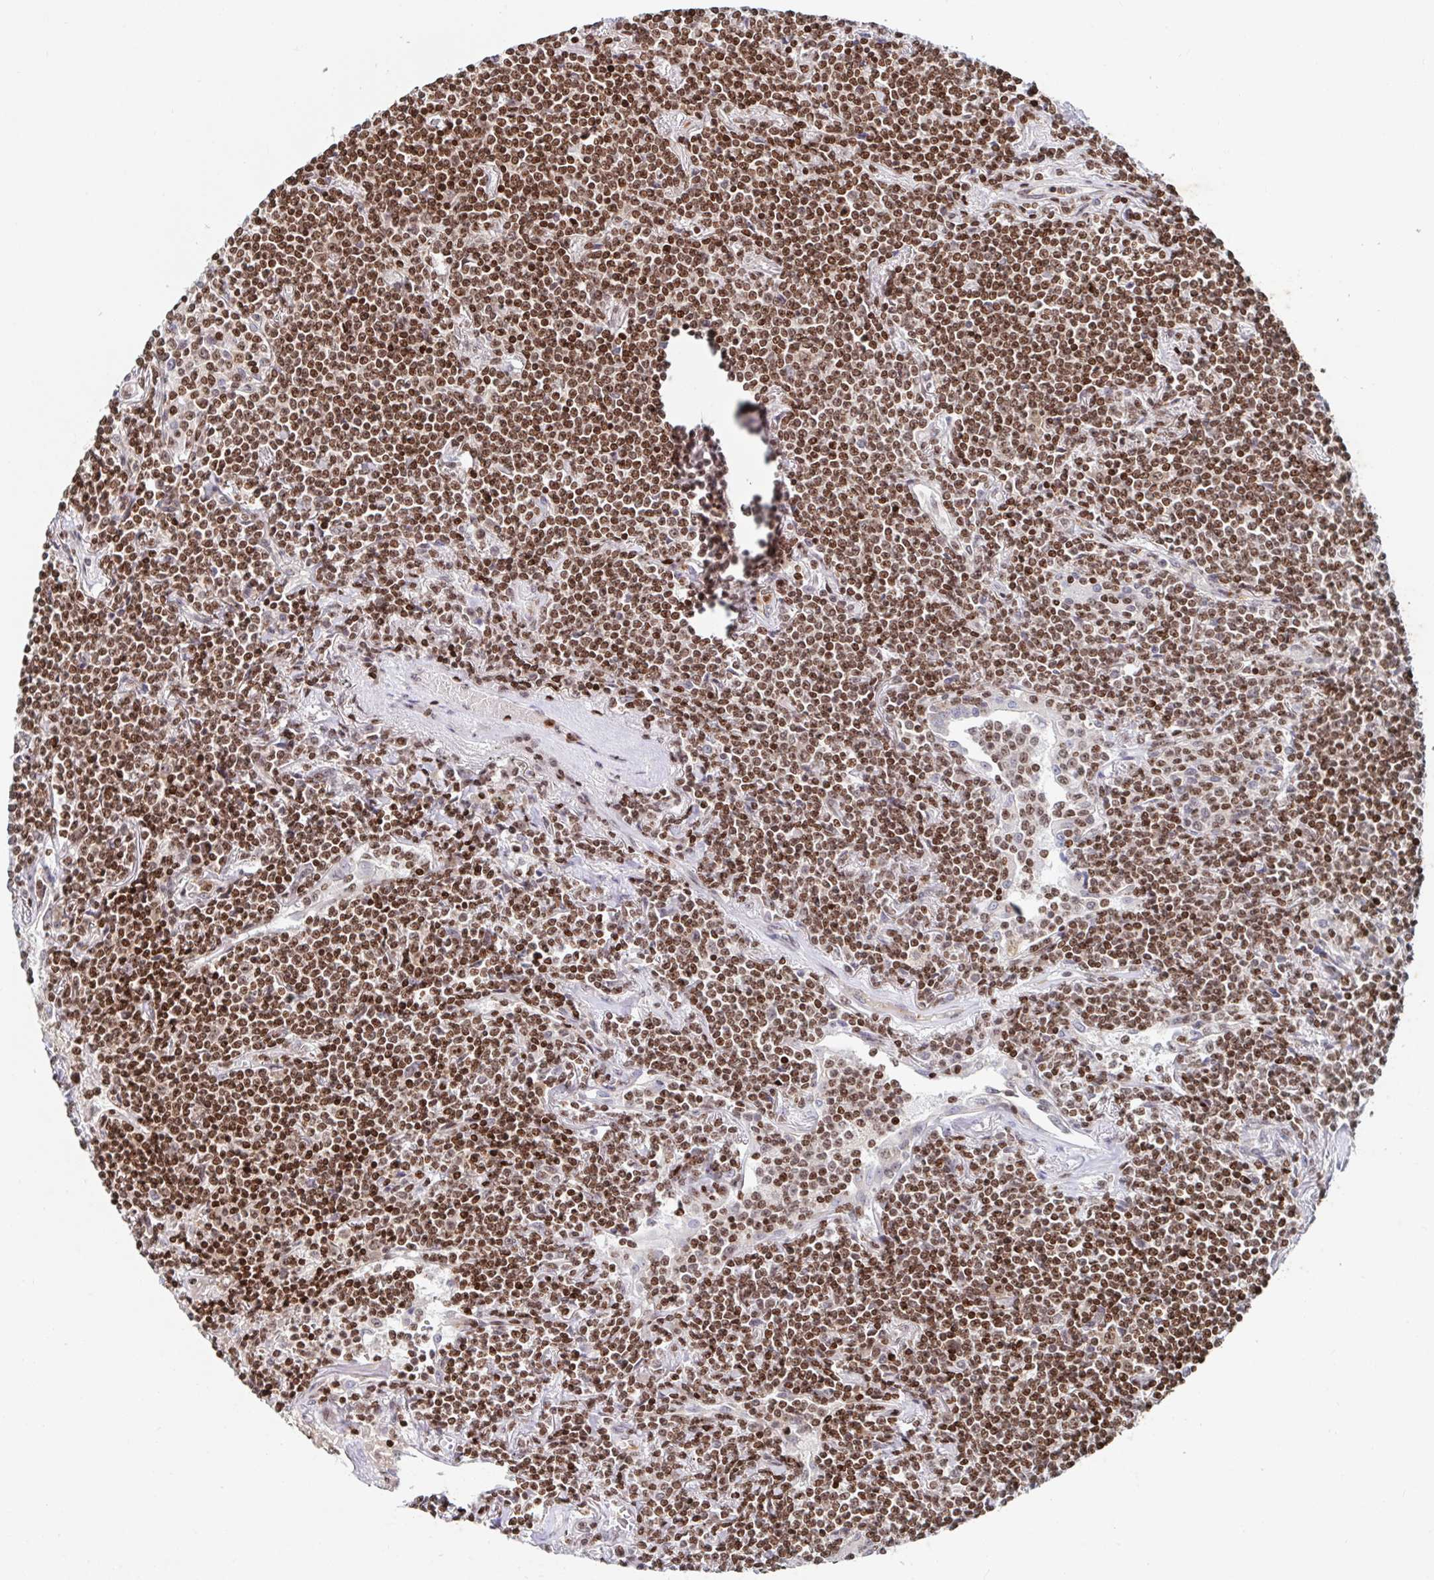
{"staining": {"intensity": "moderate", "quantity": ">75%", "location": "nuclear"}, "tissue": "lymphoma", "cell_type": "Tumor cells", "image_type": "cancer", "snomed": [{"axis": "morphology", "description": "Malignant lymphoma, non-Hodgkin's type, Low grade"}, {"axis": "topography", "description": "Lung"}], "caption": "Malignant lymphoma, non-Hodgkin's type (low-grade) was stained to show a protein in brown. There is medium levels of moderate nuclear staining in about >75% of tumor cells.", "gene": "C19orf53", "patient": {"sex": "female", "age": 71}}